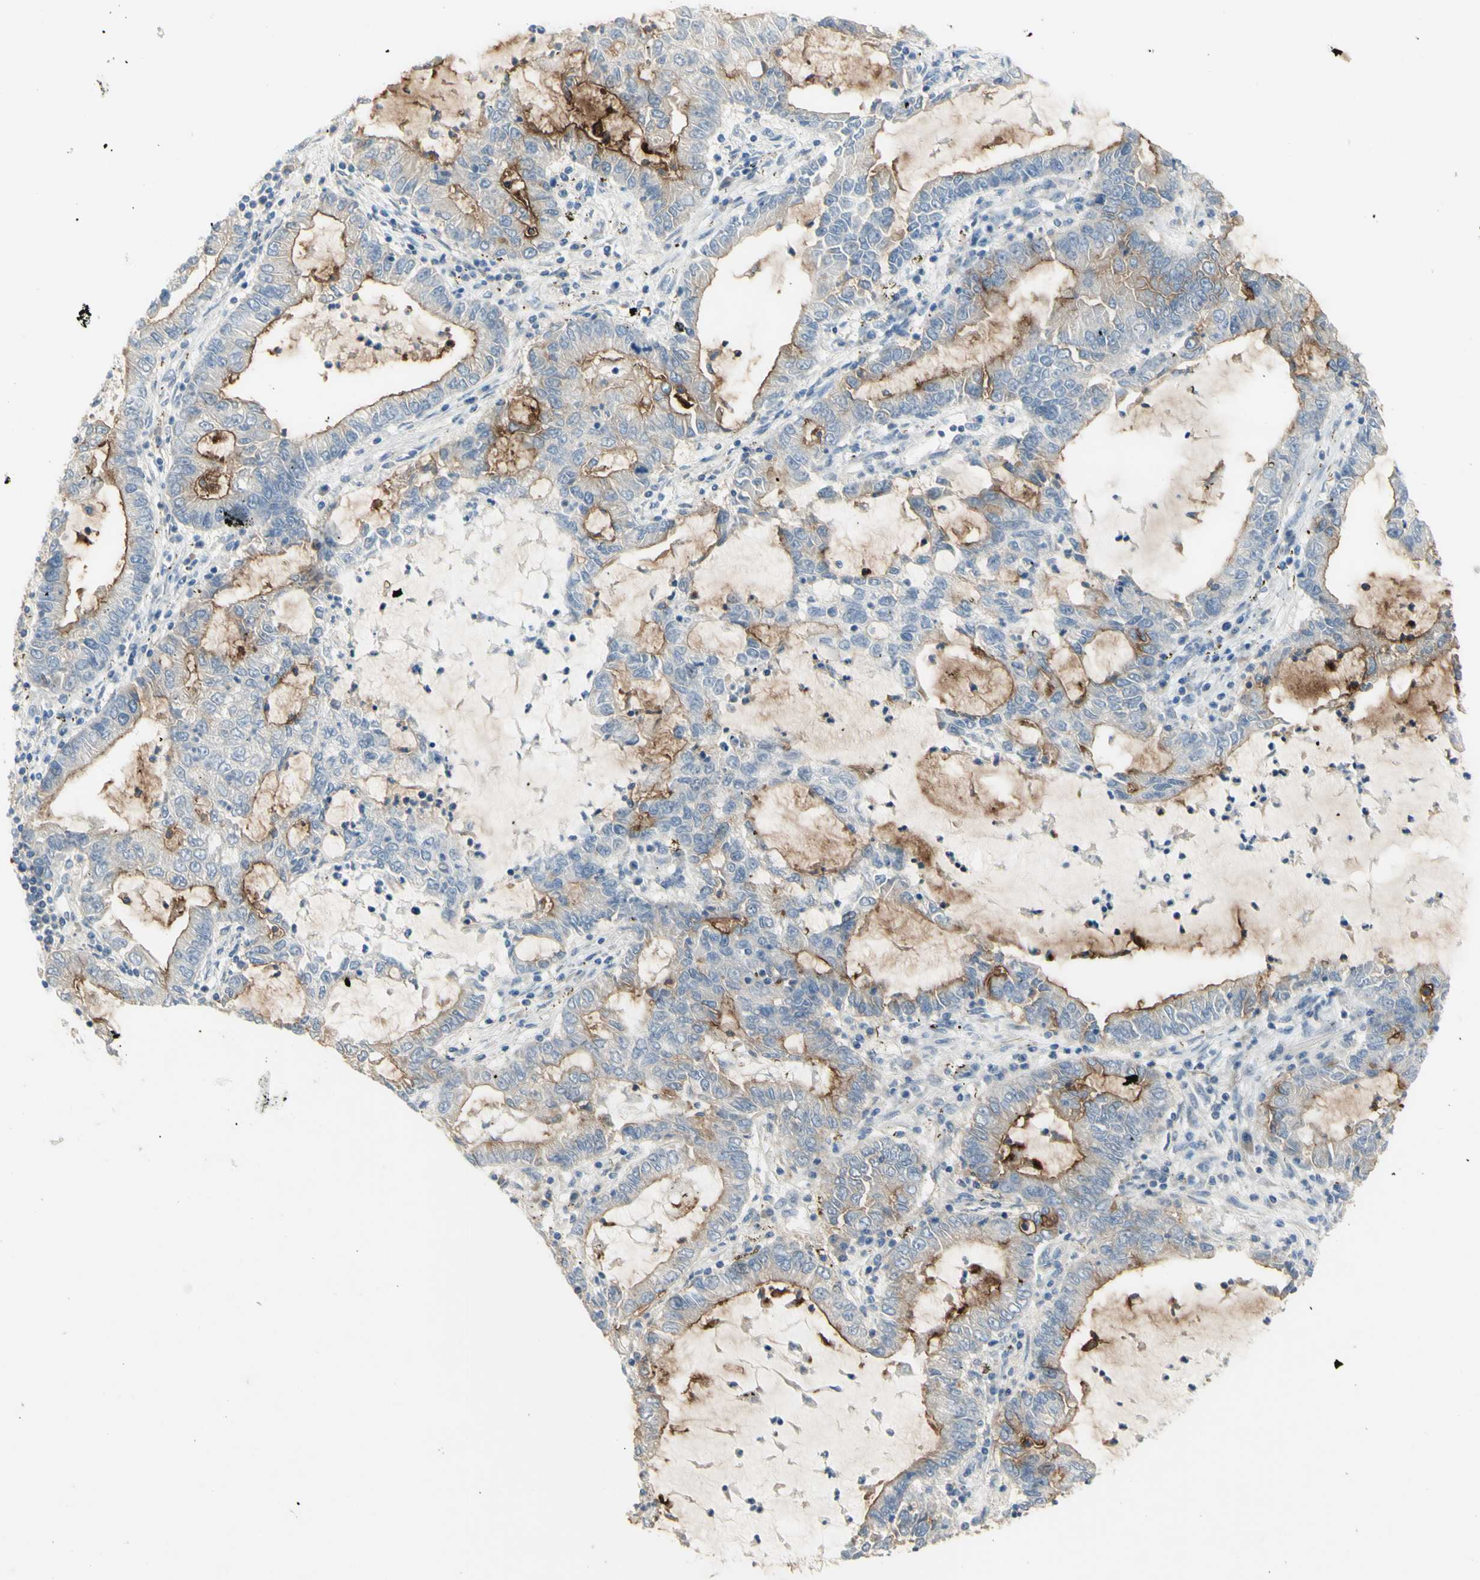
{"staining": {"intensity": "moderate", "quantity": ">75%", "location": "cytoplasmic/membranous"}, "tissue": "lung cancer", "cell_type": "Tumor cells", "image_type": "cancer", "snomed": [{"axis": "morphology", "description": "Adenocarcinoma, NOS"}, {"axis": "topography", "description": "Lung"}], "caption": "Lung cancer (adenocarcinoma) tissue reveals moderate cytoplasmic/membranous staining in about >75% of tumor cells, visualized by immunohistochemistry. The protein is stained brown, and the nuclei are stained in blue (DAB (3,3'-diaminobenzidine) IHC with brightfield microscopy, high magnification).", "gene": "MUC1", "patient": {"sex": "female", "age": 51}}